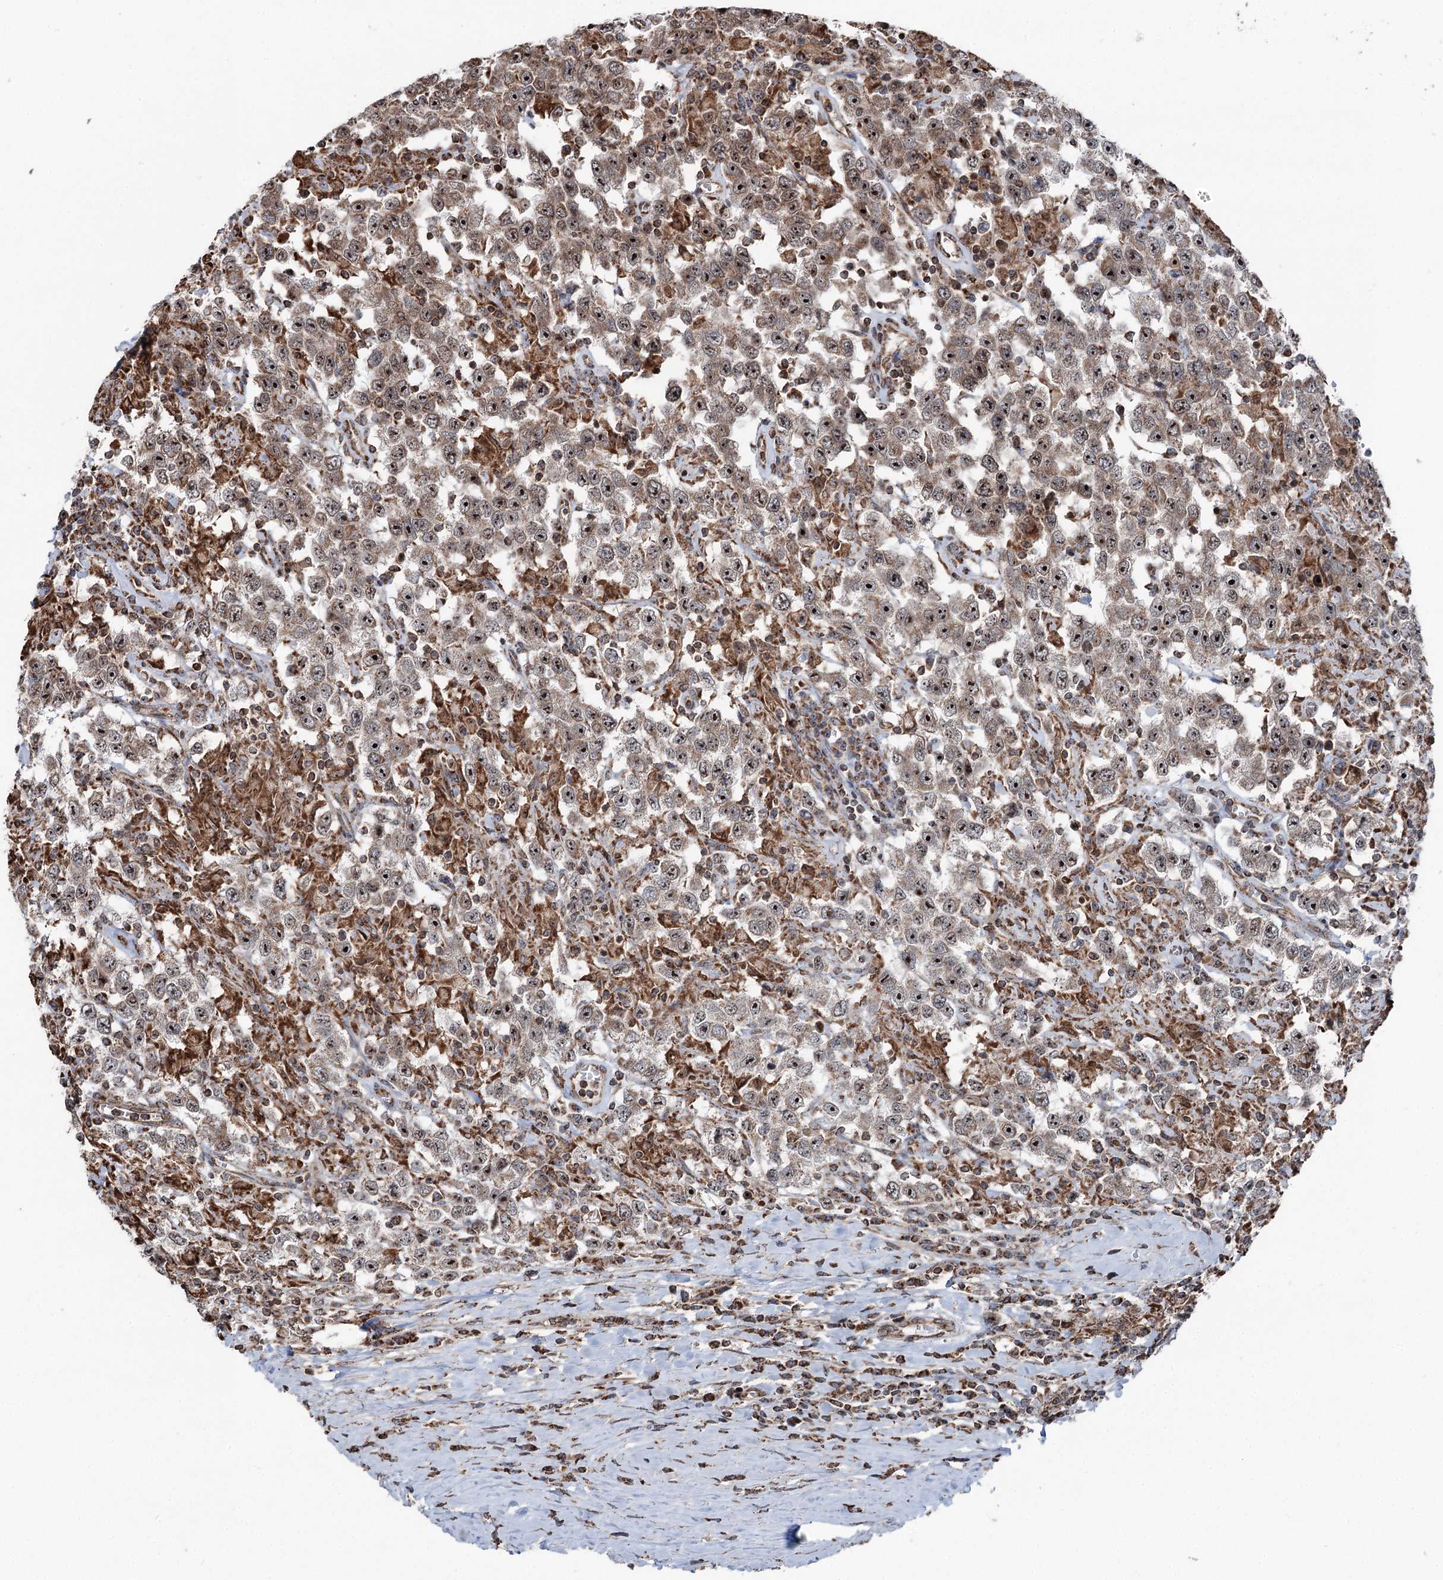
{"staining": {"intensity": "strong", "quantity": ">75%", "location": "nuclear"}, "tissue": "testis cancer", "cell_type": "Tumor cells", "image_type": "cancer", "snomed": [{"axis": "morphology", "description": "Seminoma, NOS"}, {"axis": "topography", "description": "Testis"}], "caption": "Tumor cells demonstrate high levels of strong nuclear expression in approximately >75% of cells in testis seminoma. (DAB IHC, brown staining for protein, blue staining for nuclei).", "gene": "STEEP1", "patient": {"sex": "male", "age": 41}}